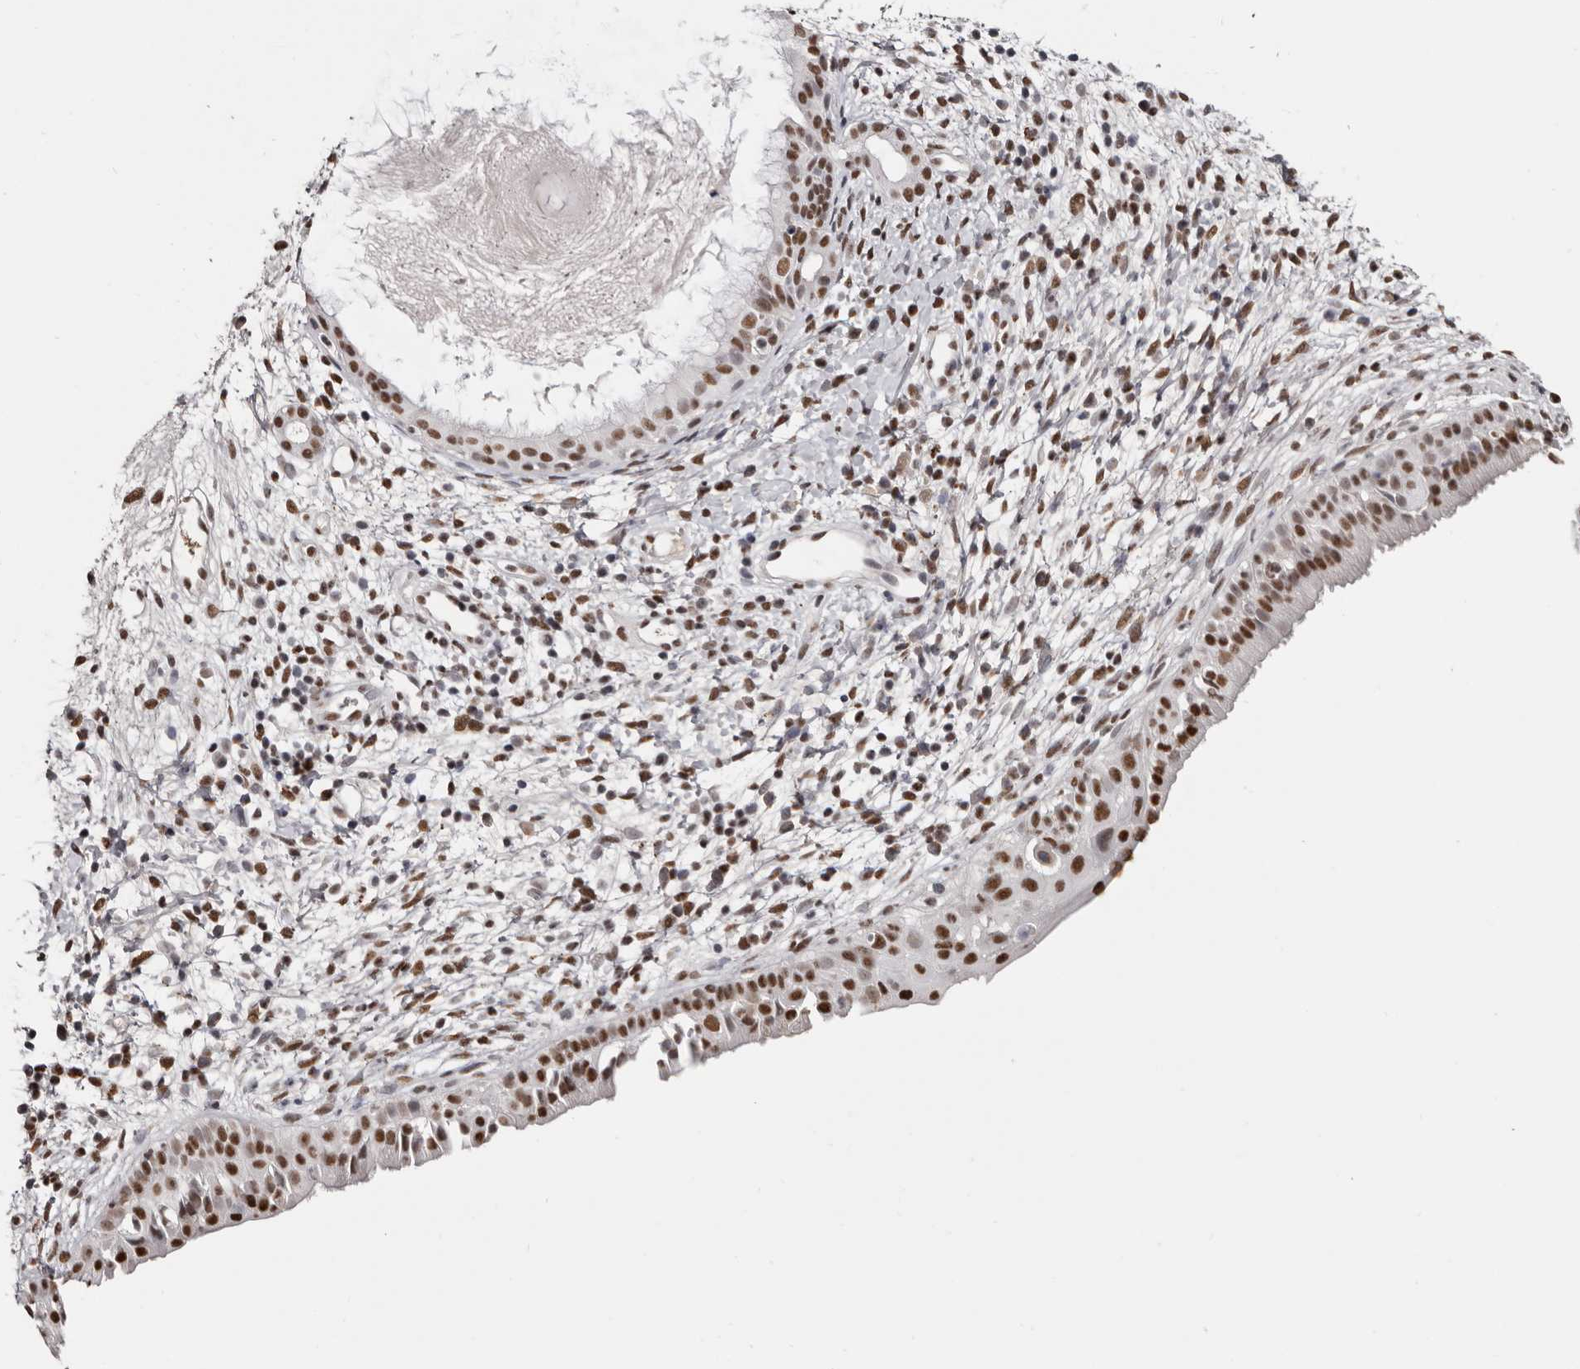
{"staining": {"intensity": "strong", "quantity": ">75%", "location": "nuclear"}, "tissue": "nasopharynx", "cell_type": "Respiratory epithelial cells", "image_type": "normal", "snomed": [{"axis": "morphology", "description": "Normal tissue, NOS"}, {"axis": "topography", "description": "Nasopharynx"}], "caption": "The photomicrograph exhibits staining of benign nasopharynx, revealing strong nuclear protein expression (brown color) within respiratory epithelial cells.", "gene": "SCAF4", "patient": {"sex": "male", "age": 22}}